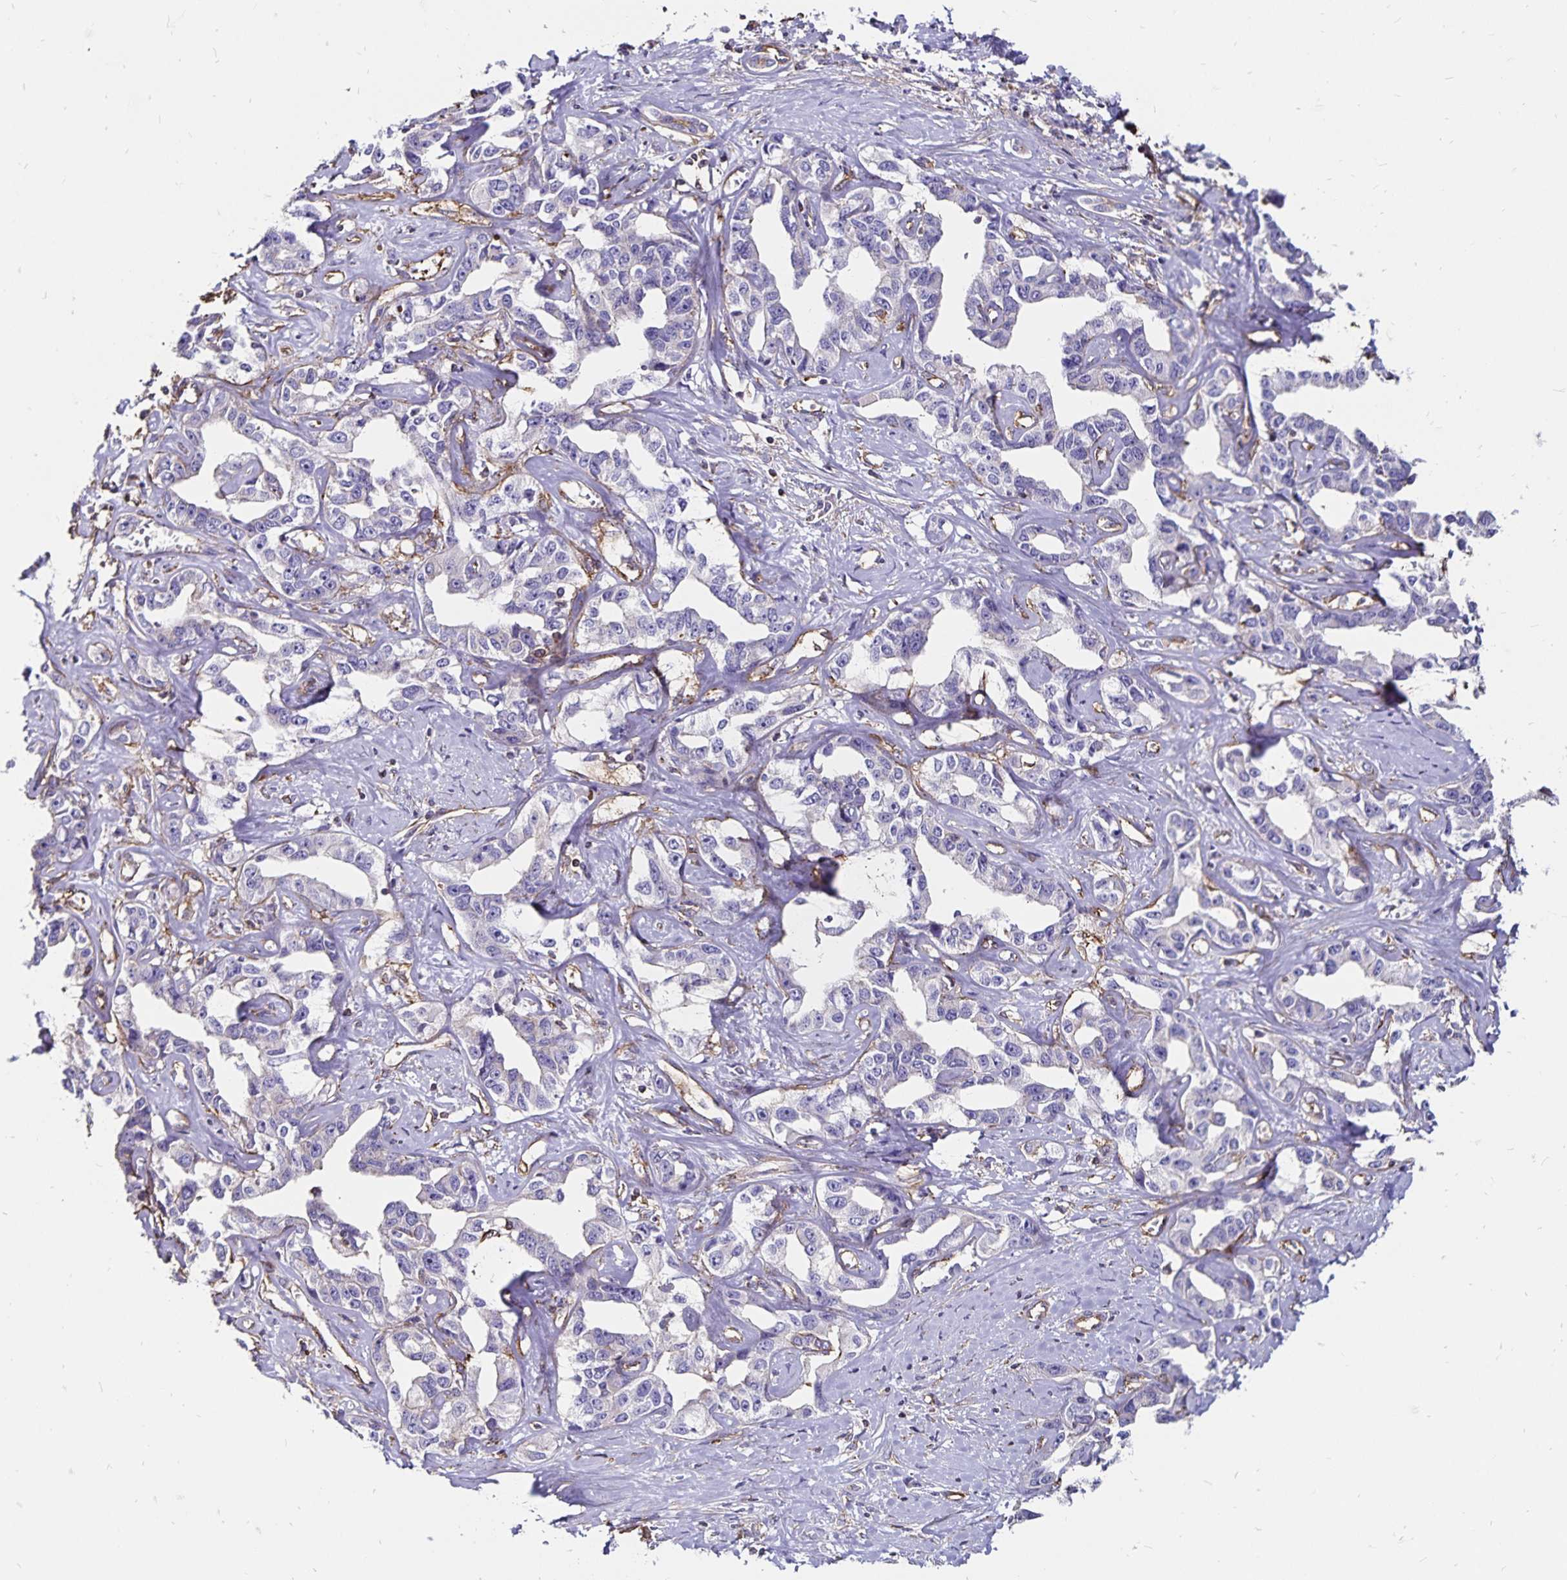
{"staining": {"intensity": "negative", "quantity": "none", "location": "none"}, "tissue": "liver cancer", "cell_type": "Tumor cells", "image_type": "cancer", "snomed": [{"axis": "morphology", "description": "Cholangiocarcinoma"}, {"axis": "topography", "description": "Liver"}], "caption": "DAB (3,3'-diaminobenzidine) immunohistochemical staining of human liver cancer (cholangiocarcinoma) shows no significant expression in tumor cells. (Immunohistochemistry, brightfield microscopy, high magnification).", "gene": "RPRML", "patient": {"sex": "male", "age": 59}}